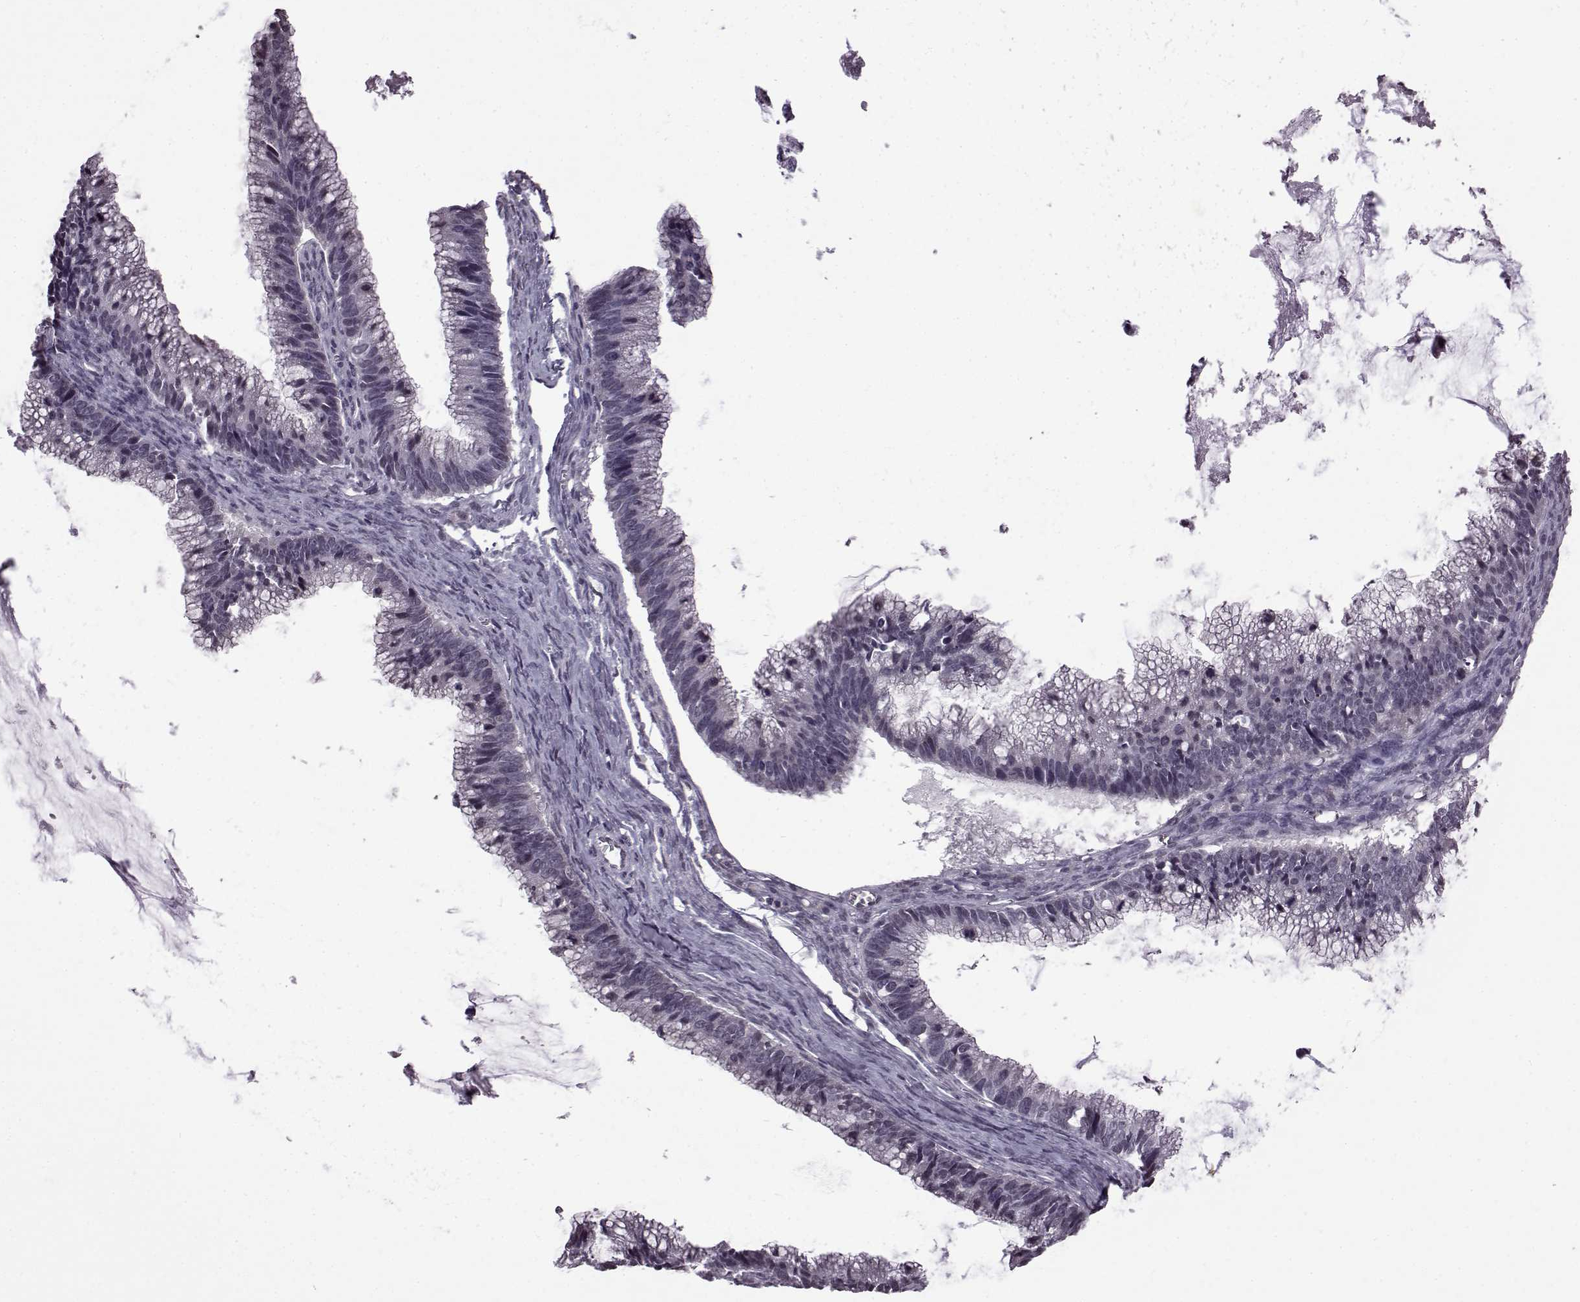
{"staining": {"intensity": "negative", "quantity": "none", "location": "none"}, "tissue": "ovarian cancer", "cell_type": "Tumor cells", "image_type": "cancer", "snomed": [{"axis": "morphology", "description": "Cystadenocarcinoma, mucinous, NOS"}, {"axis": "topography", "description": "Ovary"}], "caption": "Immunohistochemical staining of ovarian cancer demonstrates no significant expression in tumor cells.", "gene": "SLC28A2", "patient": {"sex": "female", "age": 38}}